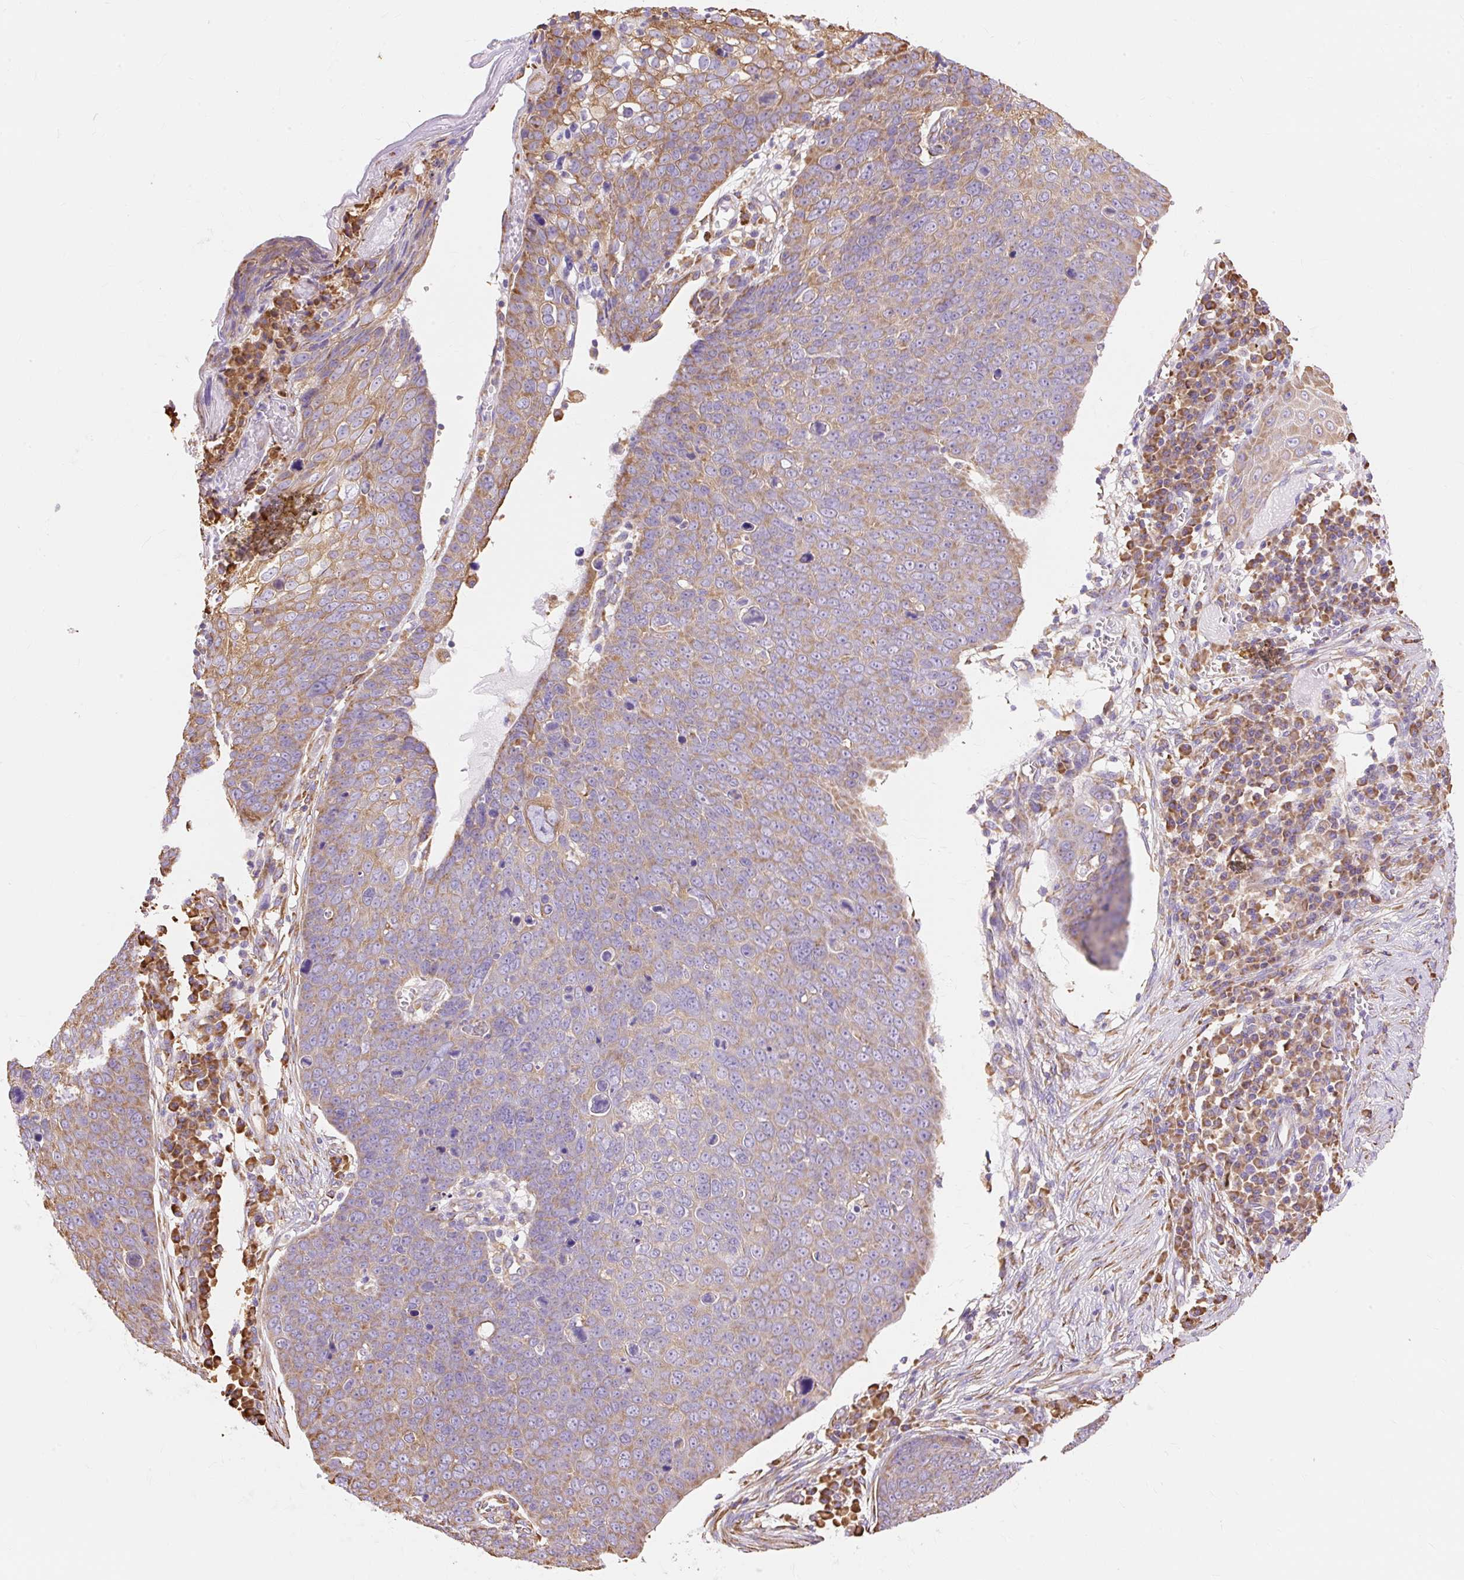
{"staining": {"intensity": "moderate", "quantity": "25%-75%", "location": "cytoplasmic/membranous"}, "tissue": "skin cancer", "cell_type": "Tumor cells", "image_type": "cancer", "snomed": [{"axis": "morphology", "description": "Squamous cell carcinoma, NOS"}, {"axis": "topography", "description": "Skin"}], "caption": "Immunohistochemical staining of human squamous cell carcinoma (skin) reveals medium levels of moderate cytoplasmic/membranous protein staining in approximately 25%-75% of tumor cells.", "gene": "RPS17", "patient": {"sex": "male", "age": 71}}